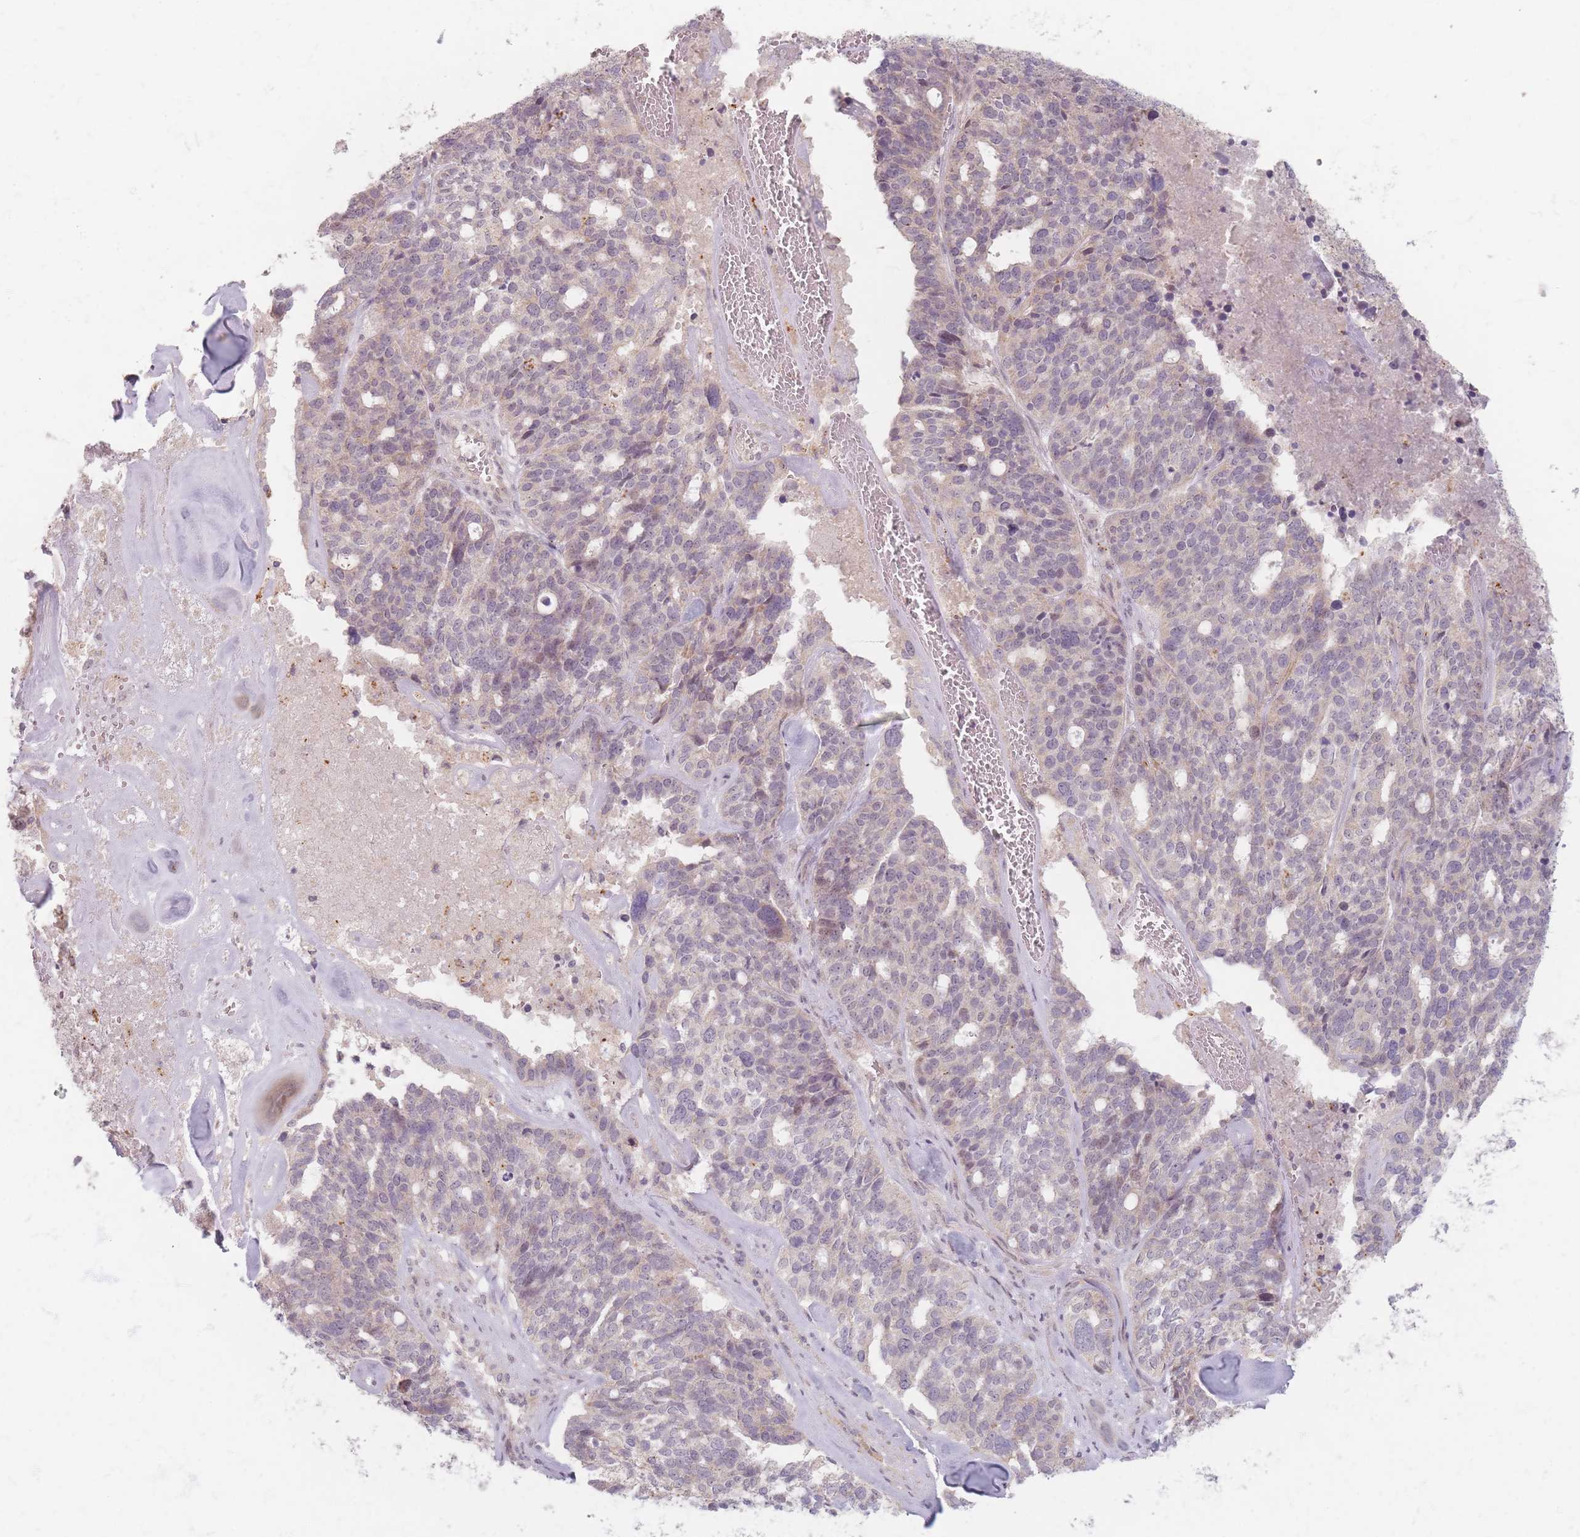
{"staining": {"intensity": "negative", "quantity": "none", "location": "none"}, "tissue": "ovarian cancer", "cell_type": "Tumor cells", "image_type": "cancer", "snomed": [{"axis": "morphology", "description": "Cystadenocarcinoma, serous, NOS"}, {"axis": "topography", "description": "Ovary"}], "caption": "Histopathology image shows no significant protein expression in tumor cells of serous cystadenocarcinoma (ovarian).", "gene": "GABRA6", "patient": {"sex": "female", "age": 59}}